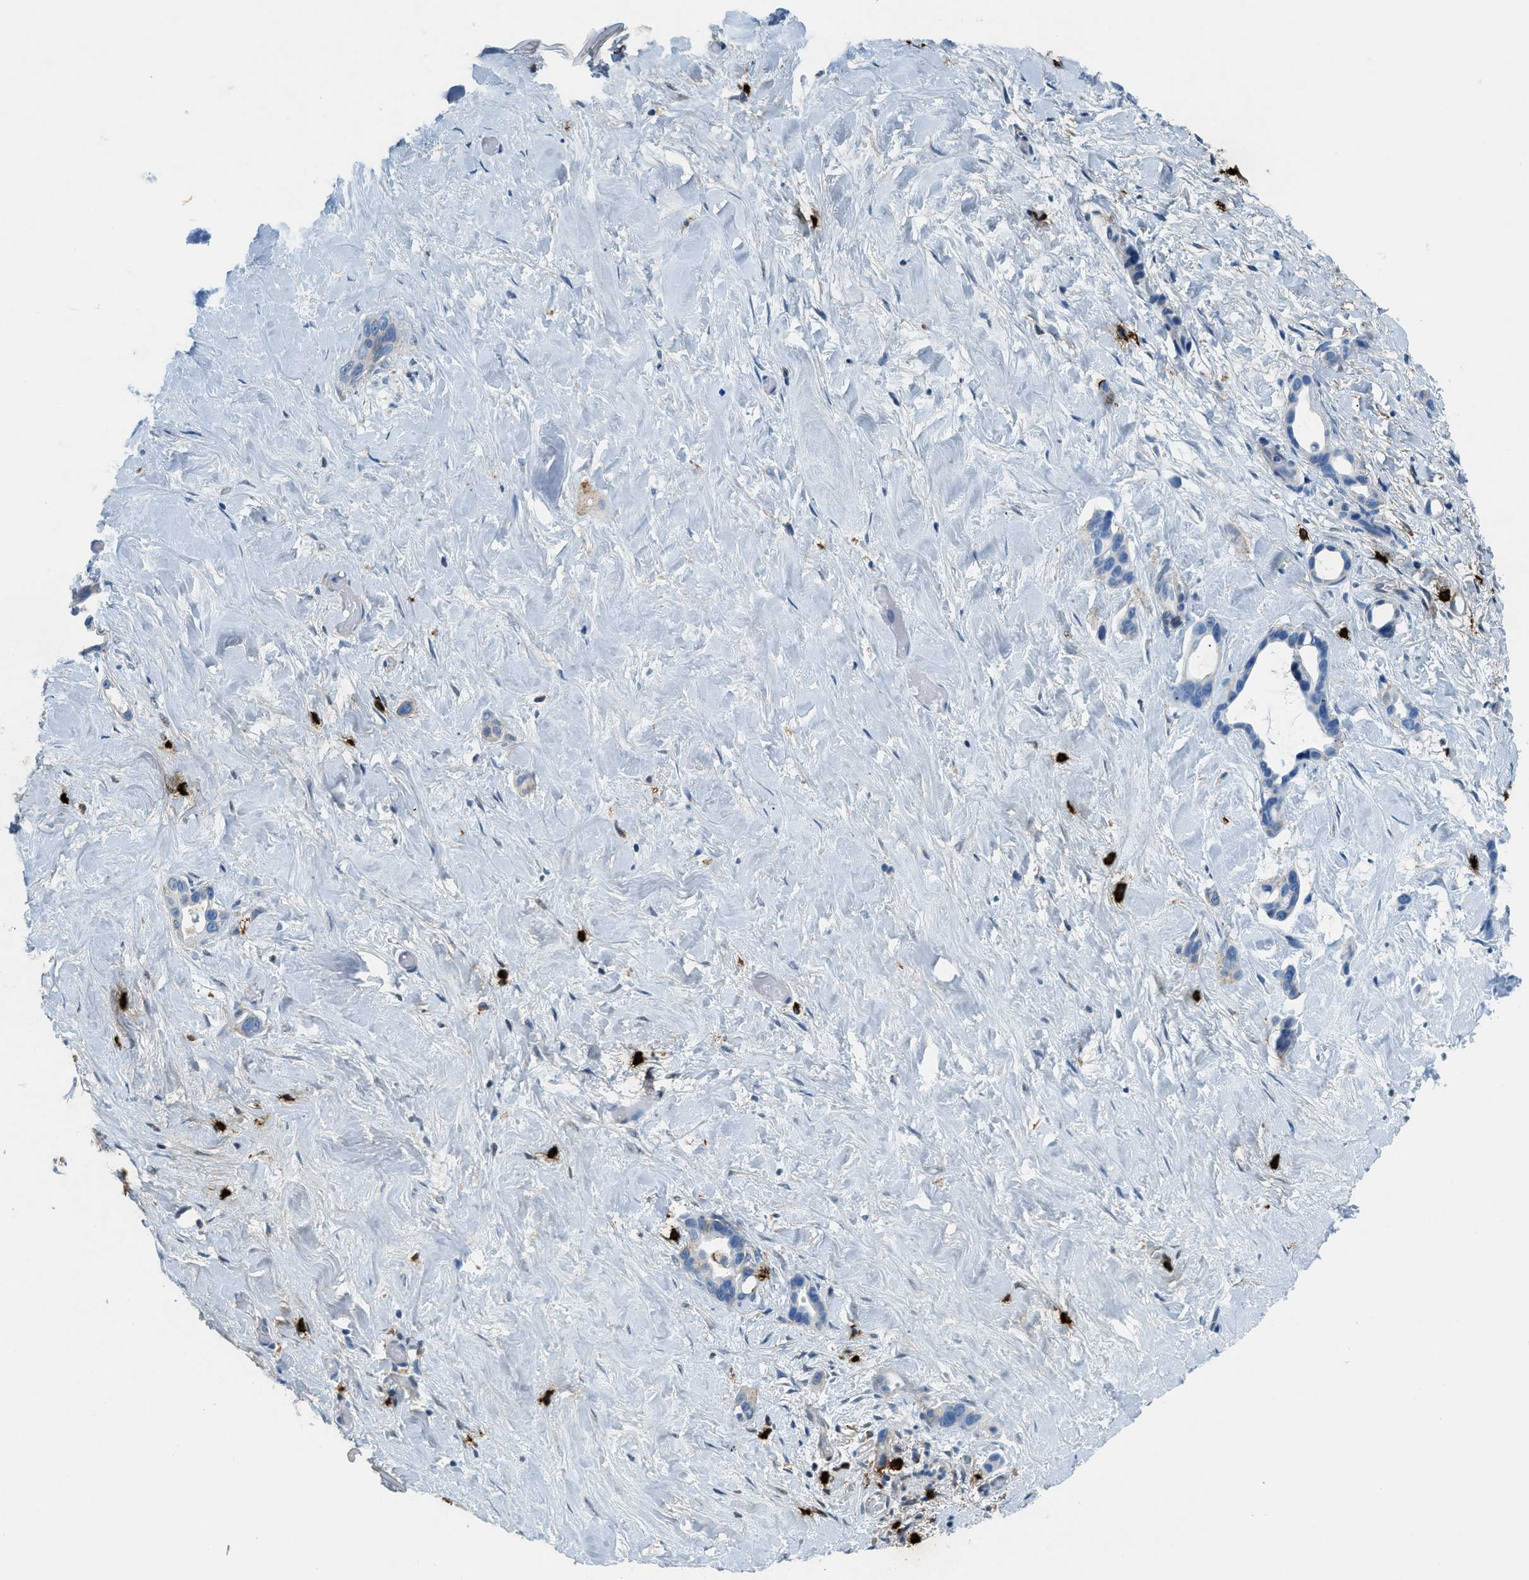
{"staining": {"intensity": "negative", "quantity": "none", "location": "none"}, "tissue": "liver cancer", "cell_type": "Tumor cells", "image_type": "cancer", "snomed": [{"axis": "morphology", "description": "Cholangiocarcinoma"}, {"axis": "topography", "description": "Liver"}], "caption": "A histopathology image of liver cancer stained for a protein demonstrates no brown staining in tumor cells.", "gene": "TPSAB1", "patient": {"sex": "female", "age": 65}}